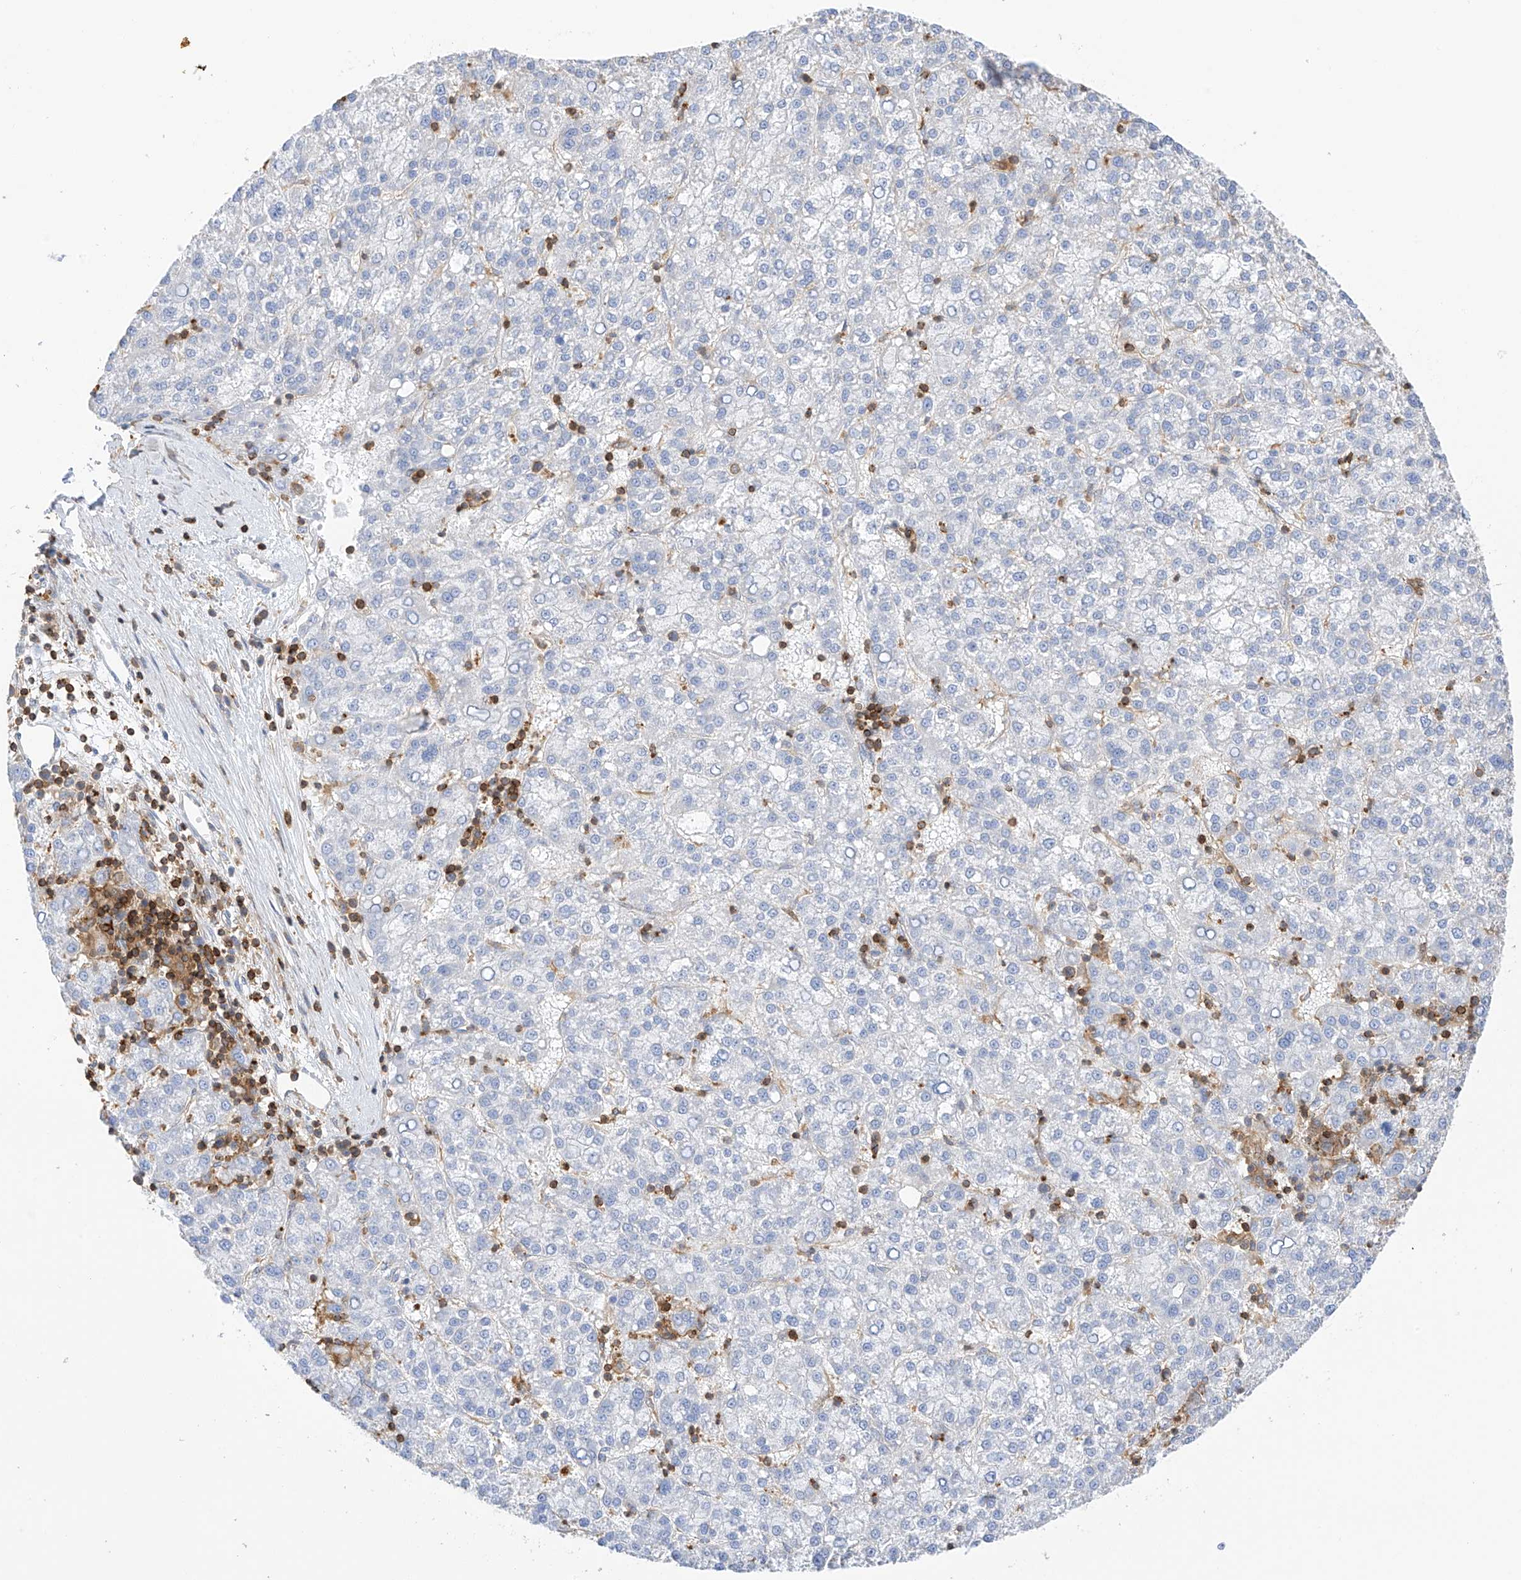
{"staining": {"intensity": "negative", "quantity": "none", "location": "none"}, "tissue": "liver cancer", "cell_type": "Tumor cells", "image_type": "cancer", "snomed": [{"axis": "morphology", "description": "Carcinoma, Hepatocellular, NOS"}, {"axis": "topography", "description": "Liver"}], "caption": "There is no significant expression in tumor cells of liver cancer. (Immunohistochemistry, brightfield microscopy, high magnification).", "gene": "ARHGAP25", "patient": {"sex": "female", "age": 58}}